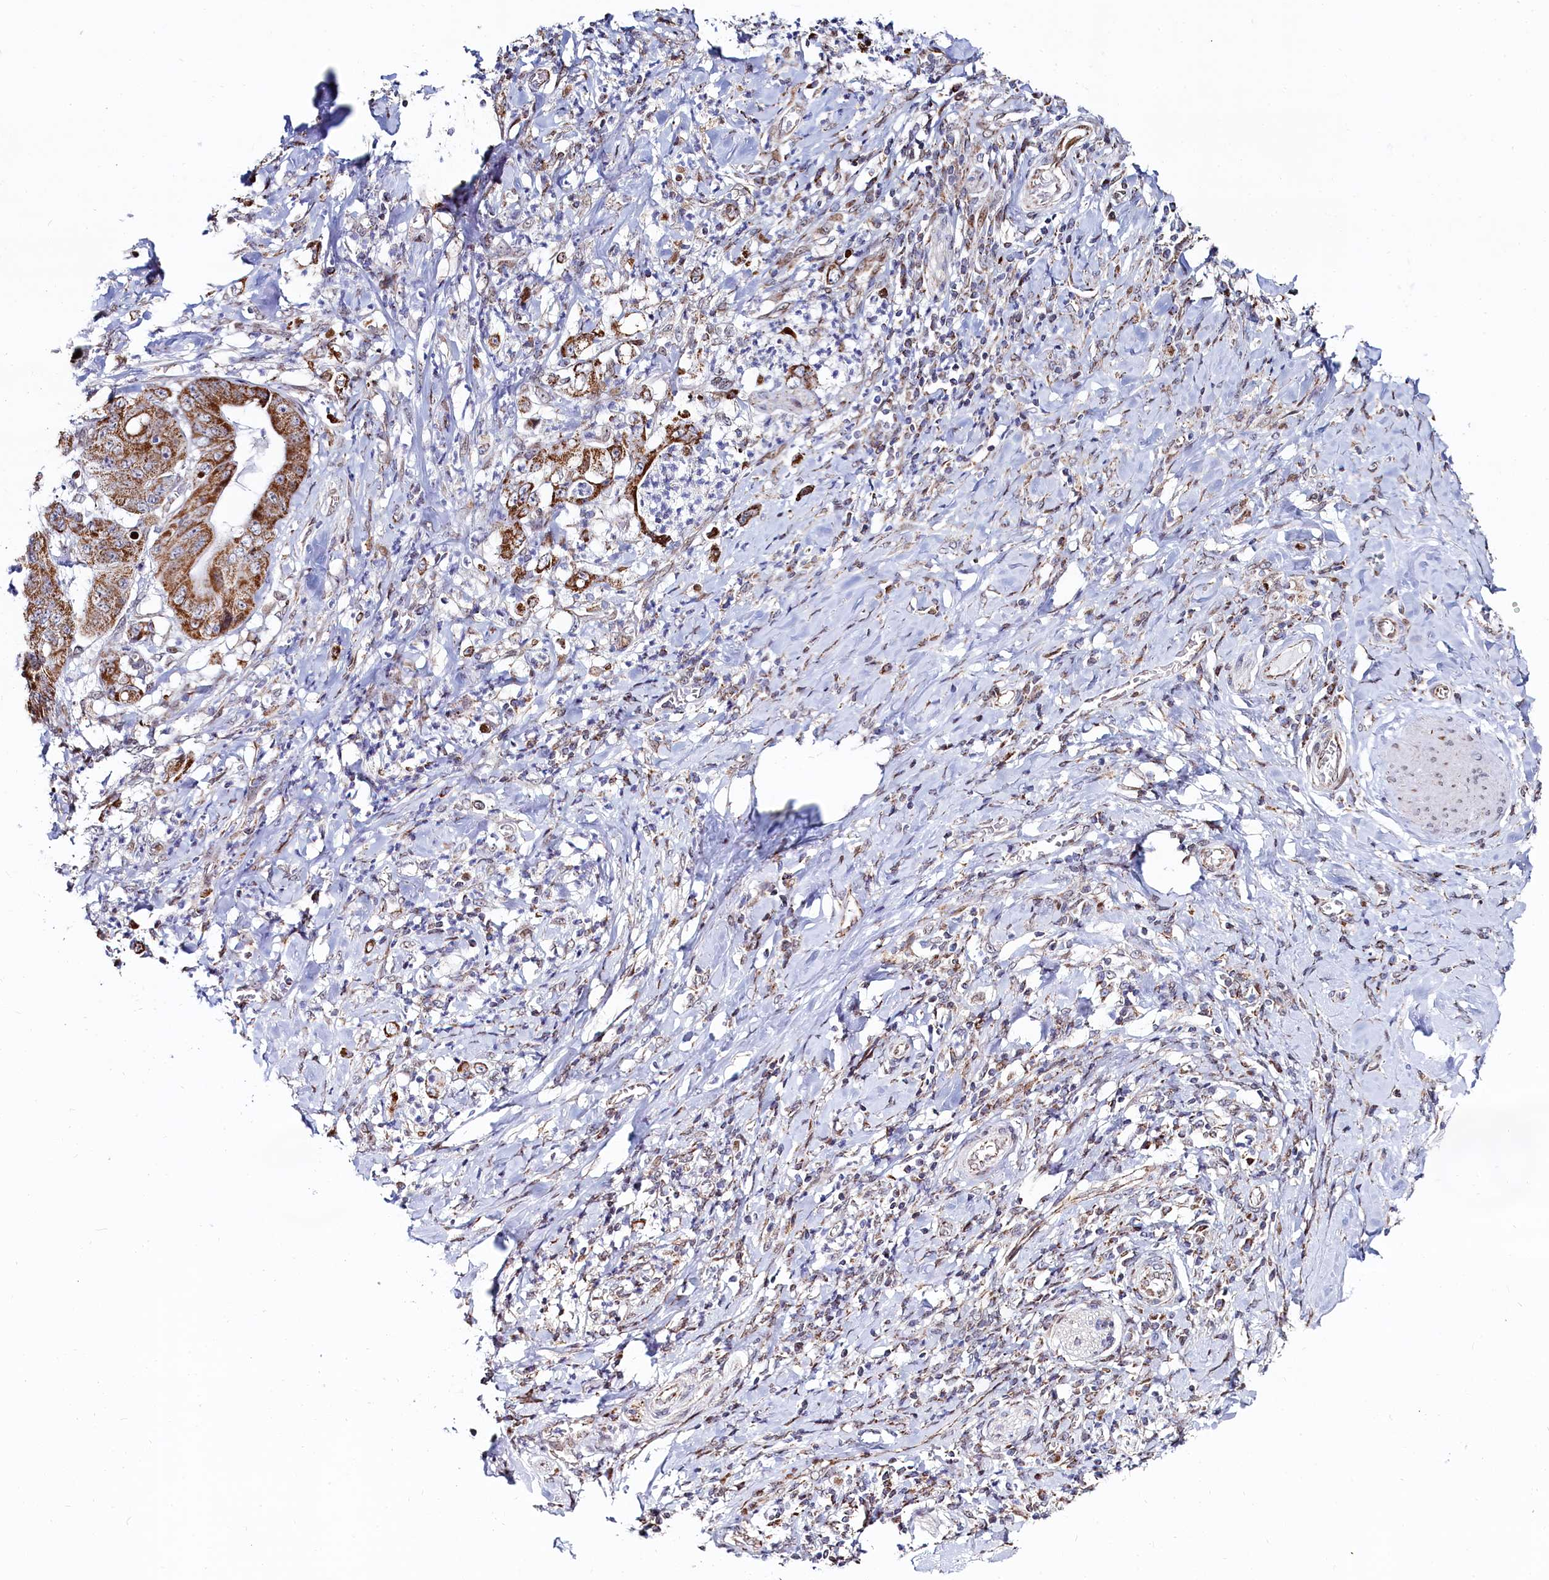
{"staining": {"intensity": "moderate", "quantity": ">75%", "location": "cytoplasmic/membranous"}, "tissue": "stomach cancer", "cell_type": "Tumor cells", "image_type": "cancer", "snomed": [{"axis": "morphology", "description": "Adenocarcinoma, NOS"}, {"axis": "topography", "description": "Stomach"}], "caption": "Adenocarcinoma (stomach) stained for a protein (brown) exhibits moderate cytoplasmic/membranous positive expression in approximately >75% of tumor cells.", "gene": "HDGFL3", "patient": {"sex": "female", "age": 73}}